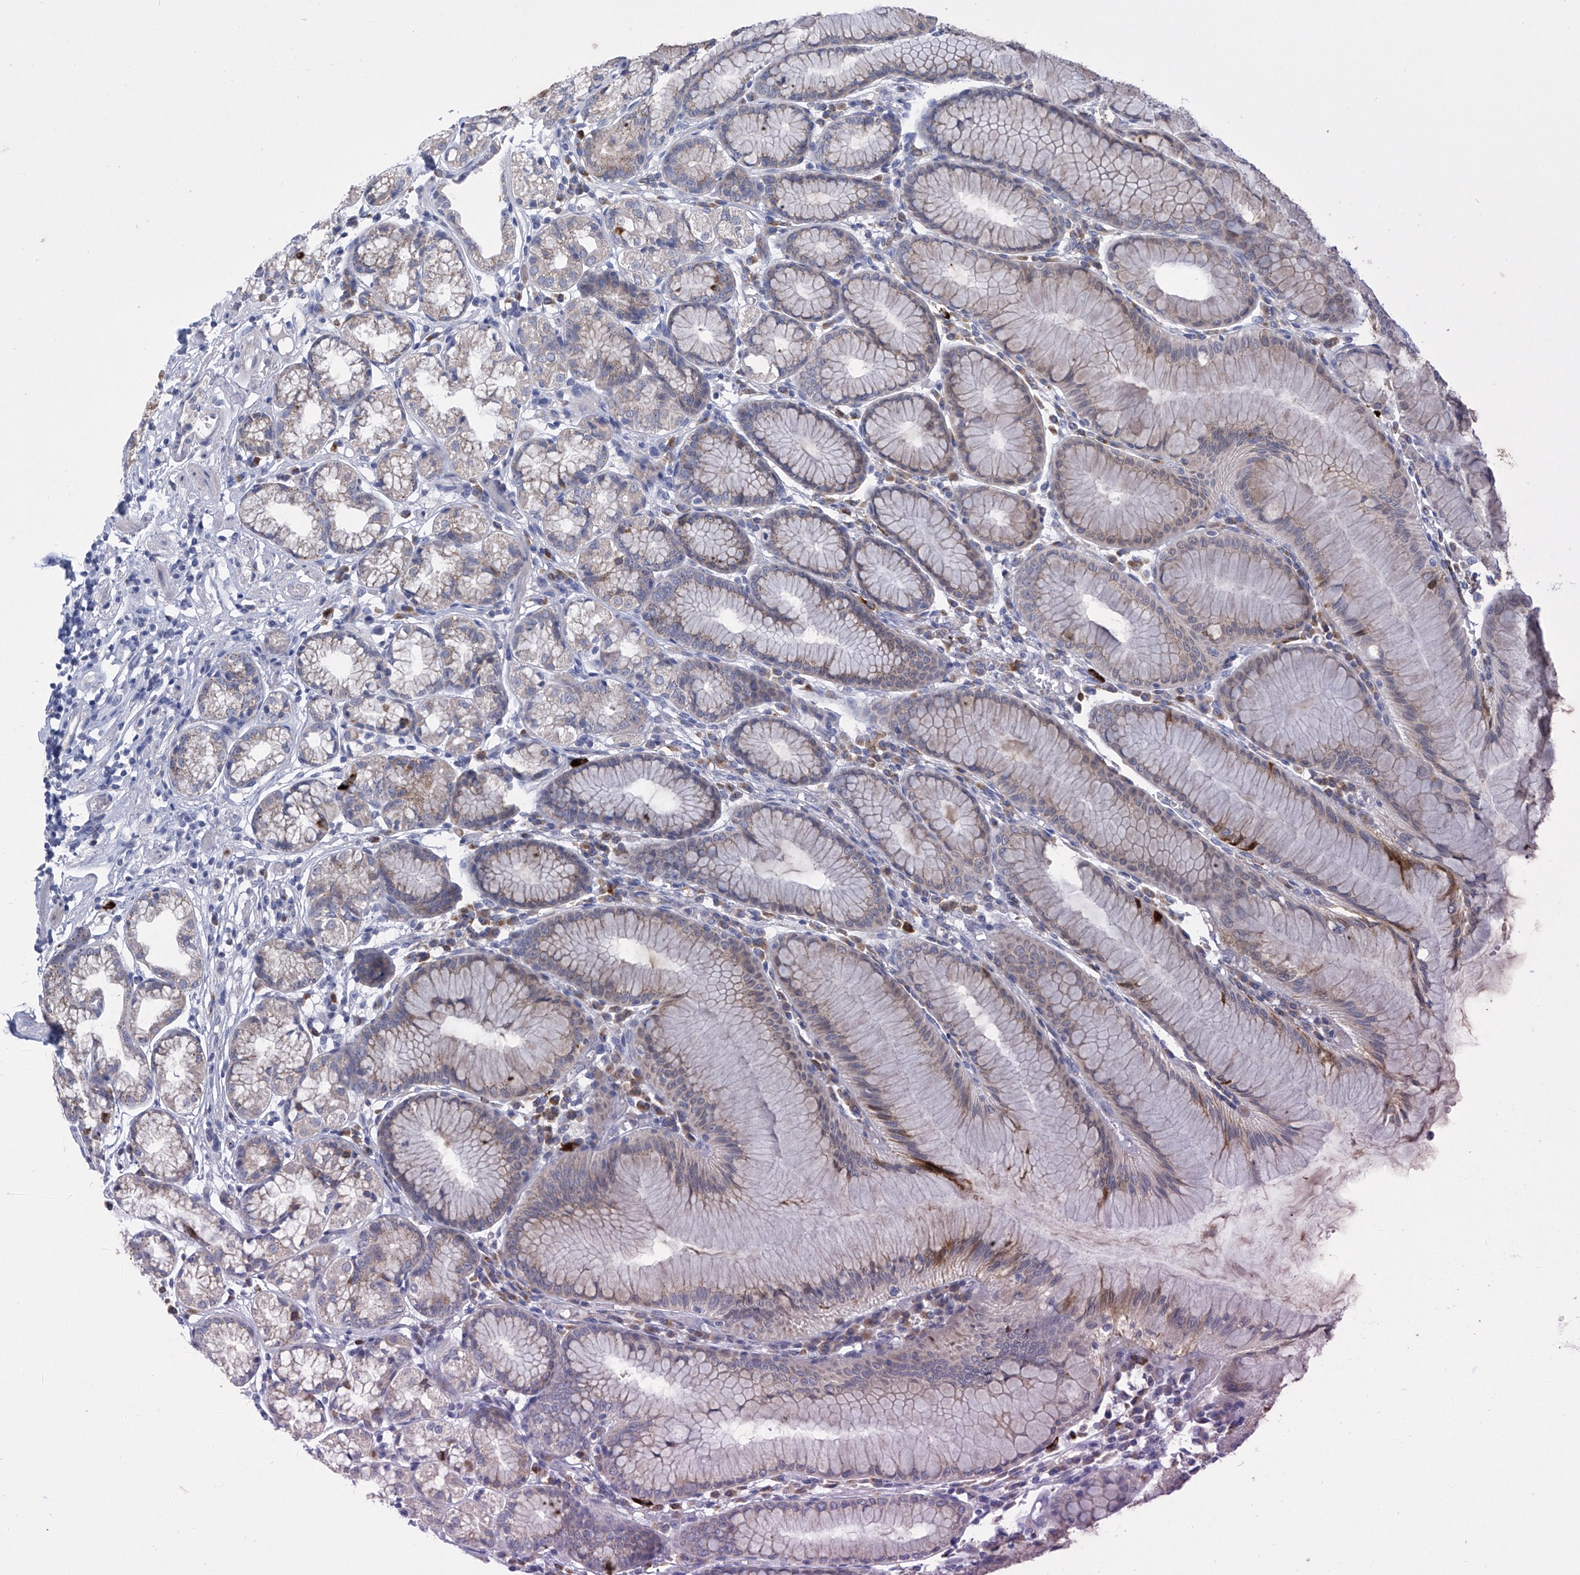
{"staining": {"intensity": "moderate", "quantity": "<25%", "location": "cytoplasmic/membranous"}, "tissue": "stomach", "cell_type": "Glandular cells", "image_type": "normal", "snomed": [{"axis": "morphology", "description": "Normal tissue, NOS"}, {"axis": "topography", "description": "Stomach"}], "caption": "Brown immunohistochemical staining in unremarkable stomach reveals moderate cytoplasmic/membranous positivity in approximately <25% of glandular cells.", "gene": "SLCO4A1", "patient": {"sex": "female", "age": 57}}